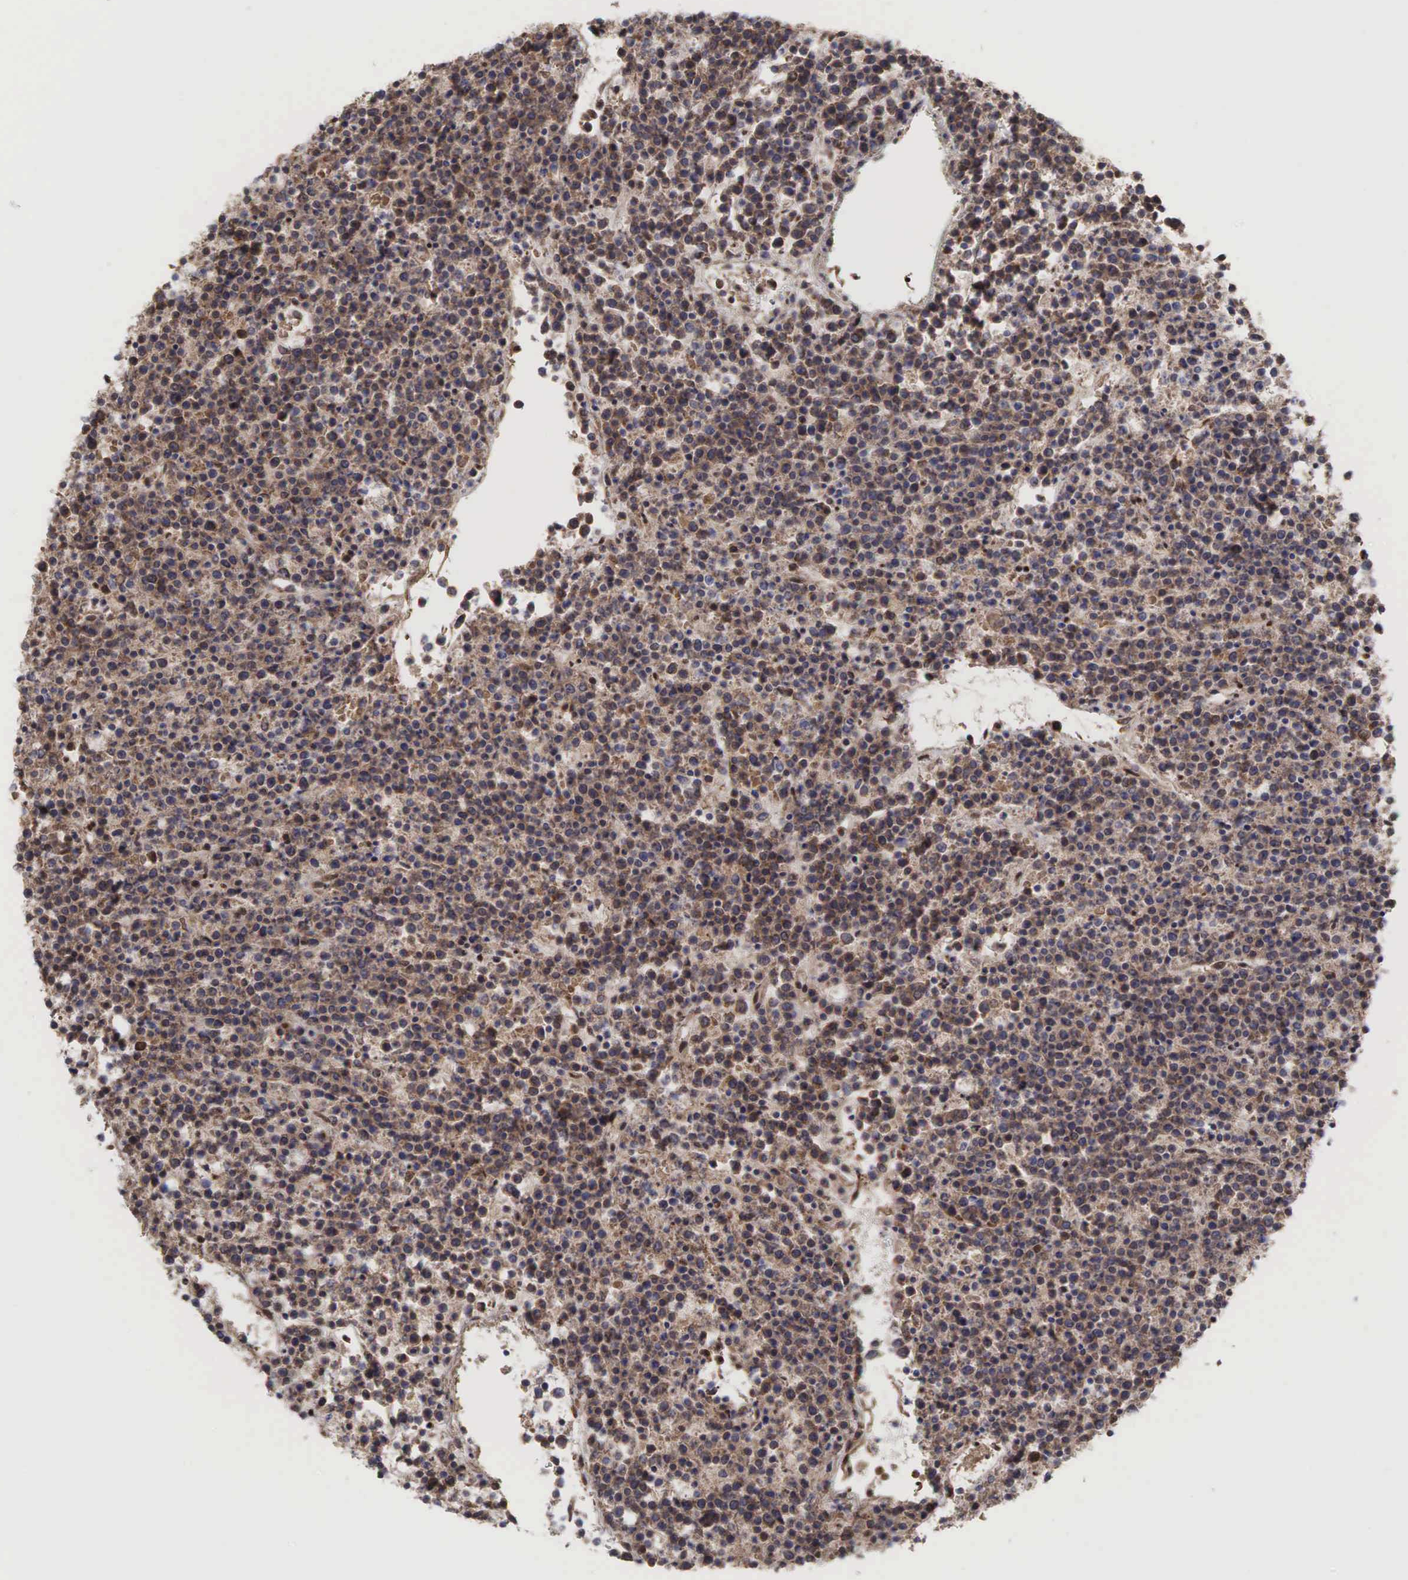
{"staining": {"intensity": "weak", "quantity": ">75%", "location": "cytoplasmic/membranous"}, "tissue": "lymphoma", "cell_type": "Tumor cells", "image_type": "cancer", "snomed": [{"axis": "morphology", "description": "Malignant lymphoma, non-Hodgkin's type, High grade"}, {"axis": "topography", "description": "Ovary"}], "caption": "Lymphoma was stained to show a protein in brown. There is low levels of weak cytoplasmic/membranous staining in approximately >75% of tumor cells.", "gene": "PABPC5", "patient": {"sex": "female", "age": 56}}